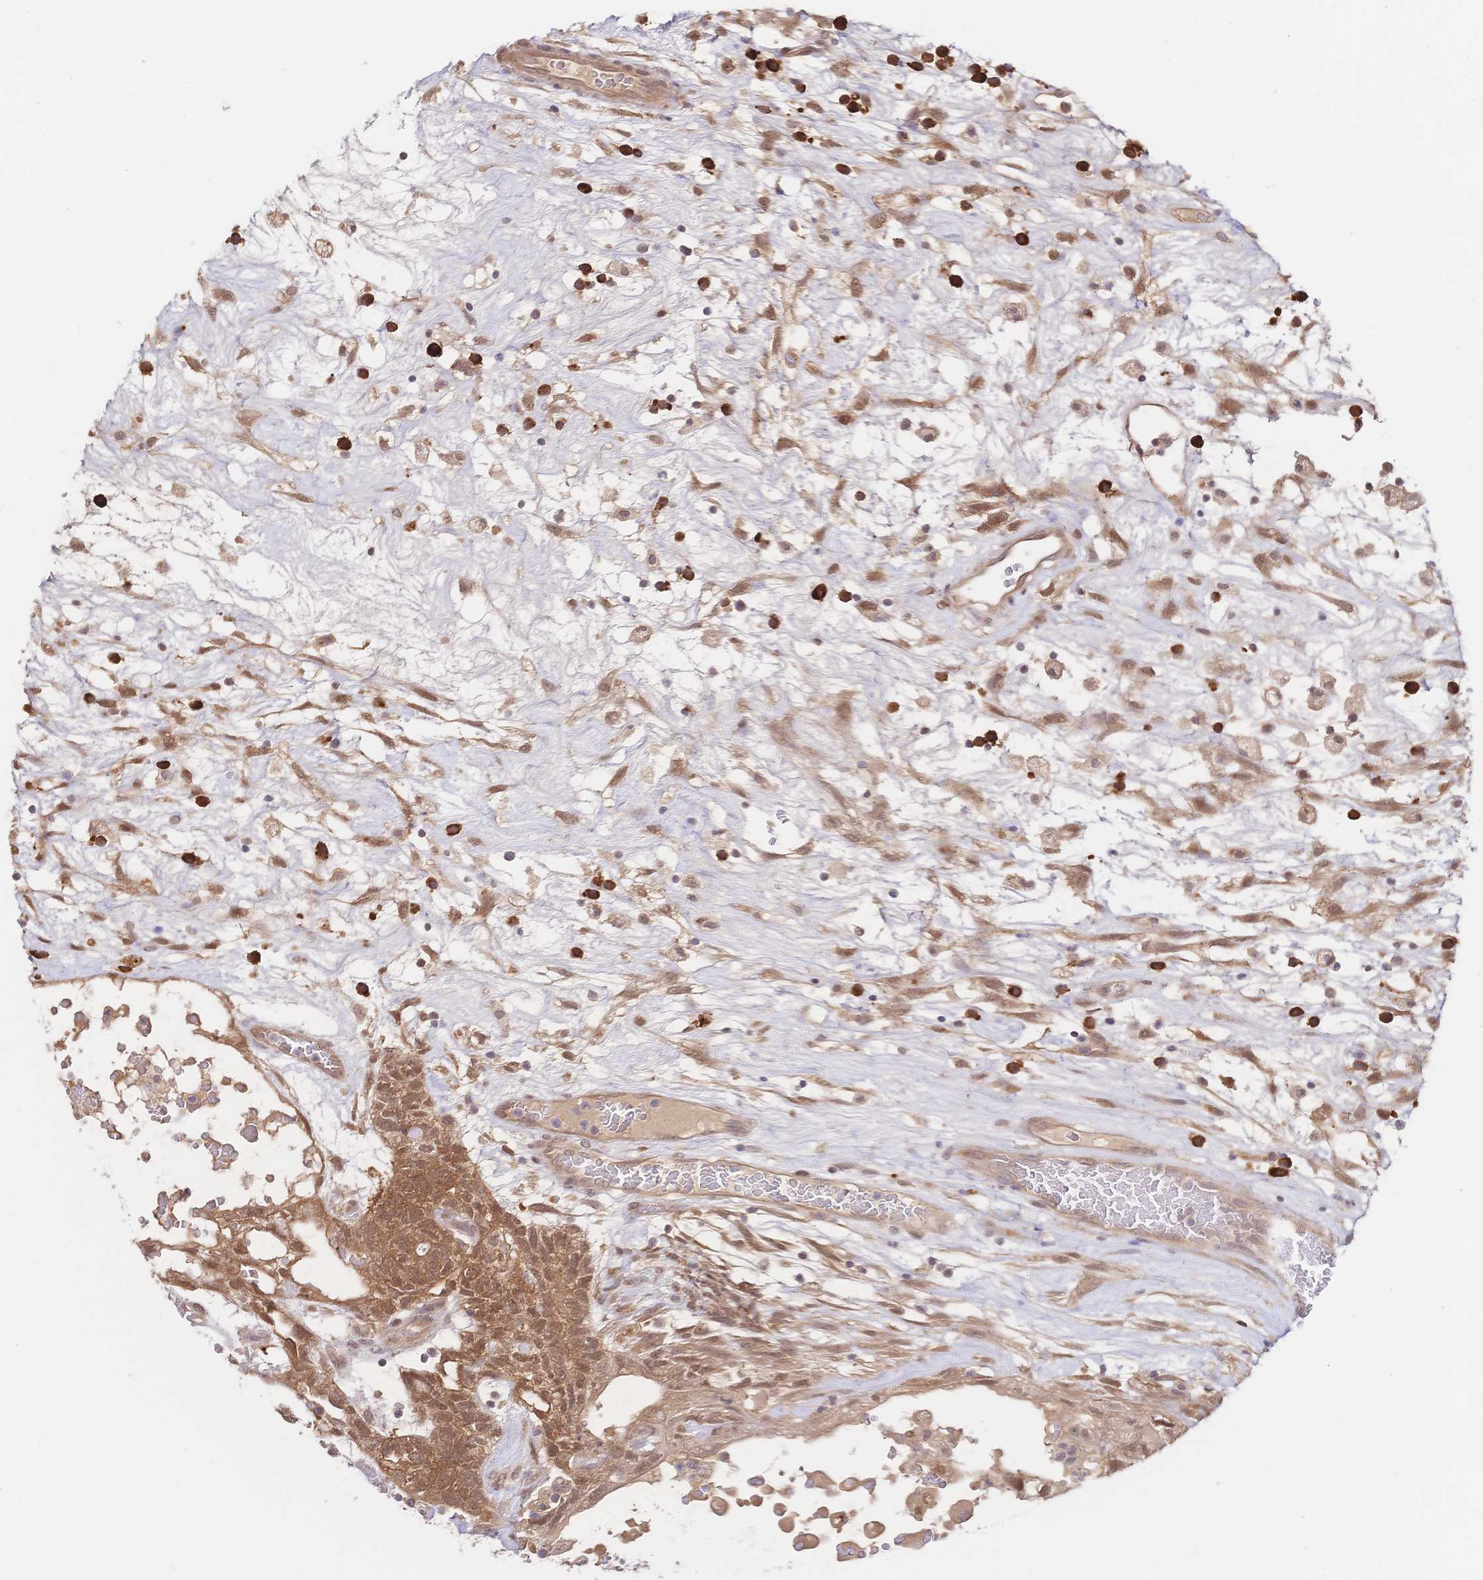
{"staining": {"intensity": "moderate", "quantity": ">75%", "location": "cytoplasmic/membranous"}, "tissue": "testis cancer", "cell_type": "Tumor cells", "image_type": "cancer", "snomed": [{"axis": "morphology", "description": "Normal tissue, NOS"}, {"axis": "morphology", "description": "Carcinoma, Embryonal, NOS"}, {"axis": "topography", "description": "Testis"}], "caption": "Testis embryonal carcinoma tissue reveals moderate cytoplasmic/membranous expression in approximately >75% of tumor cells, visualized by immunohistochemistry.", "gene": "LMO4", "patient": {"sex": "male", "age": 32}}